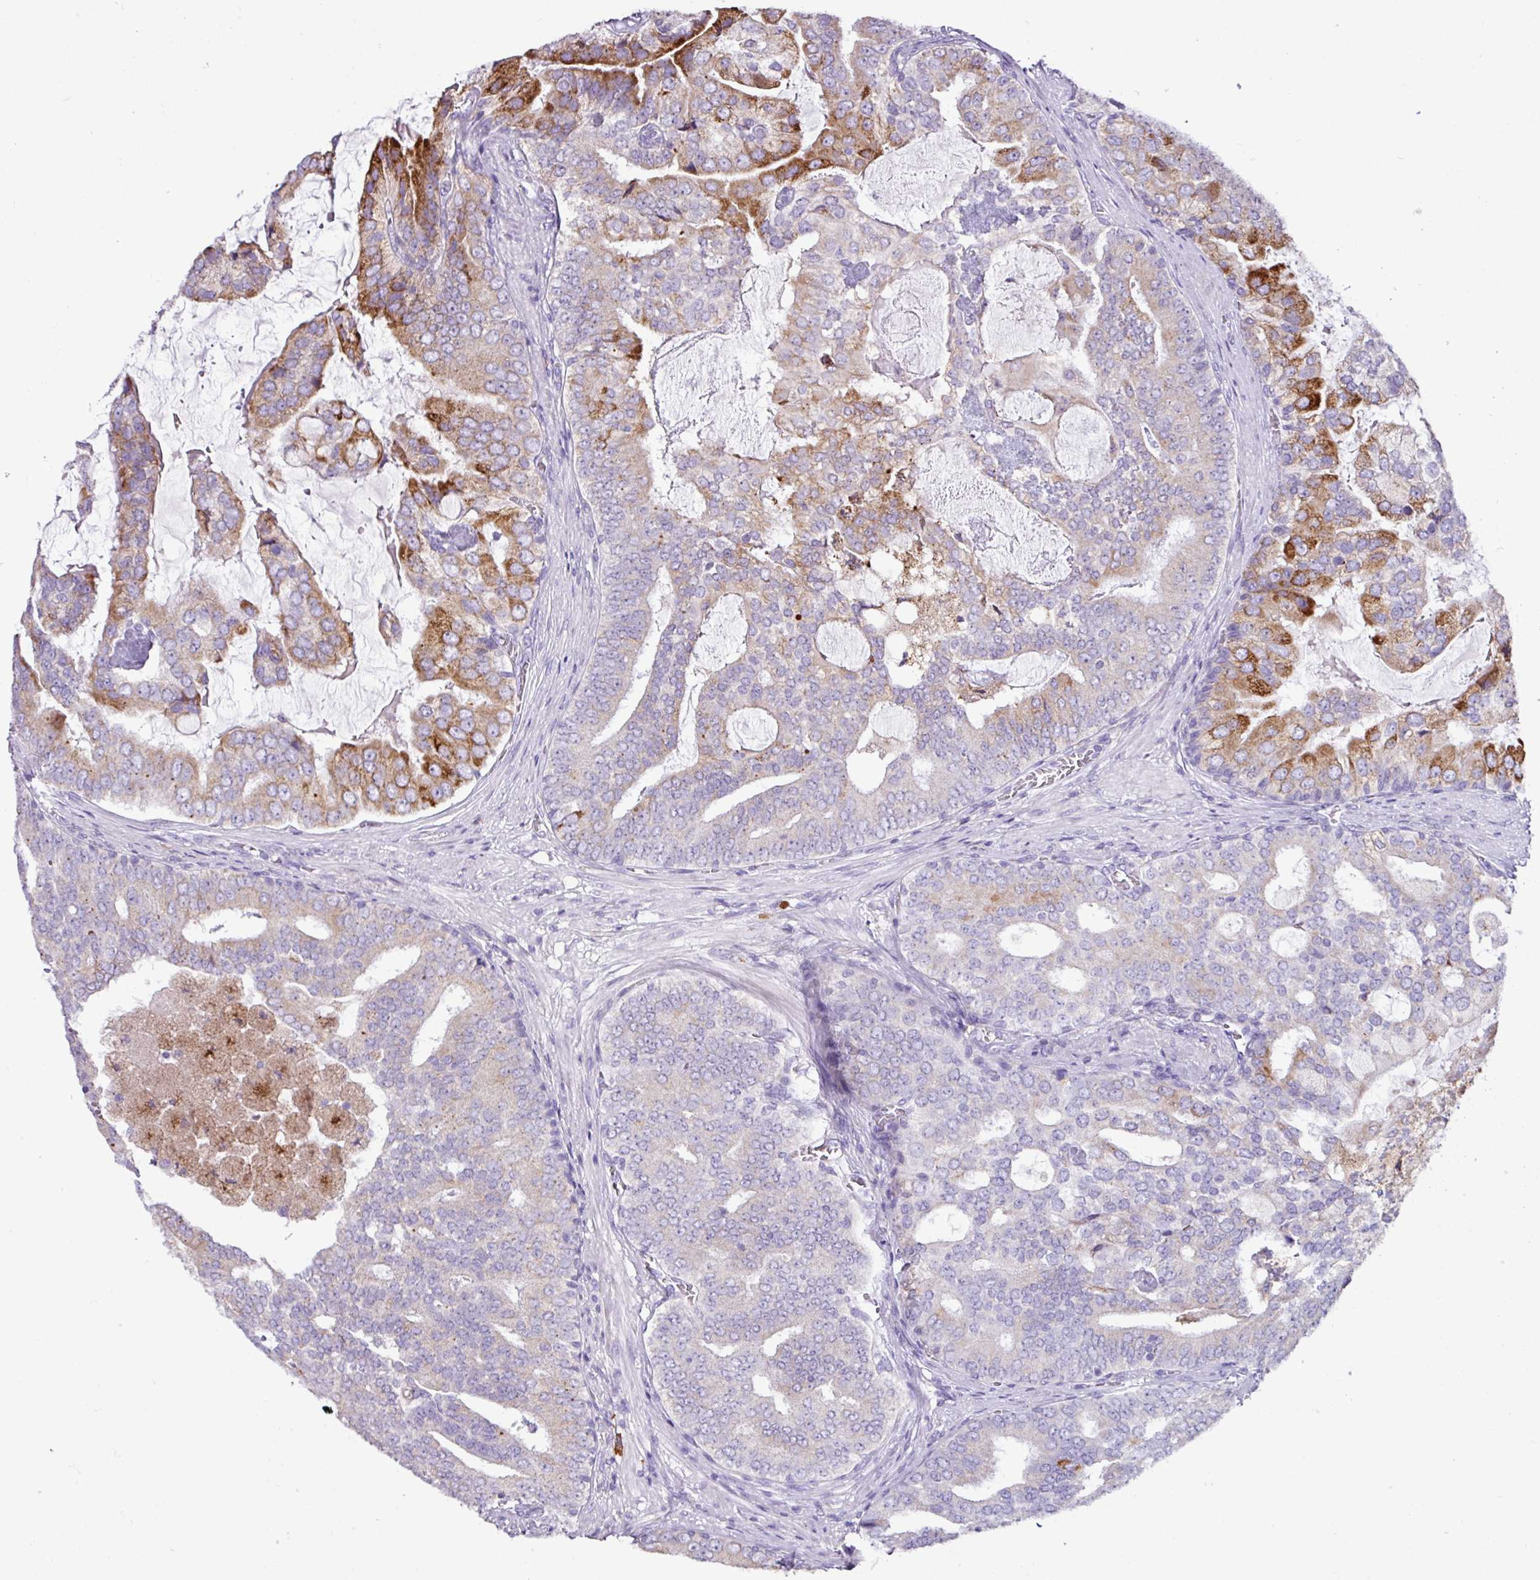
{"staining": {"intensity": "strong", "quantity": "<25%", "location": "cytoplasmic/membranous"}, "tissue": "prostate cancer", "cell_type": "Tumor cells", "image_type": "cancer", "snomed": [{"axis": "morphology", "description": "Adenocarcinoma, High grade"}, {"axis": "topography", "description": "Prostate"}], "caption": "Immunohistochemical staining of human prostate adenocarcinoma (high-grade) exhibits medium levels of strong cytoplasmic/membranous positivity in about <25% of tumor cells.", "gene": "RGS21", "patient": {"sex": "male", "age": 55}}